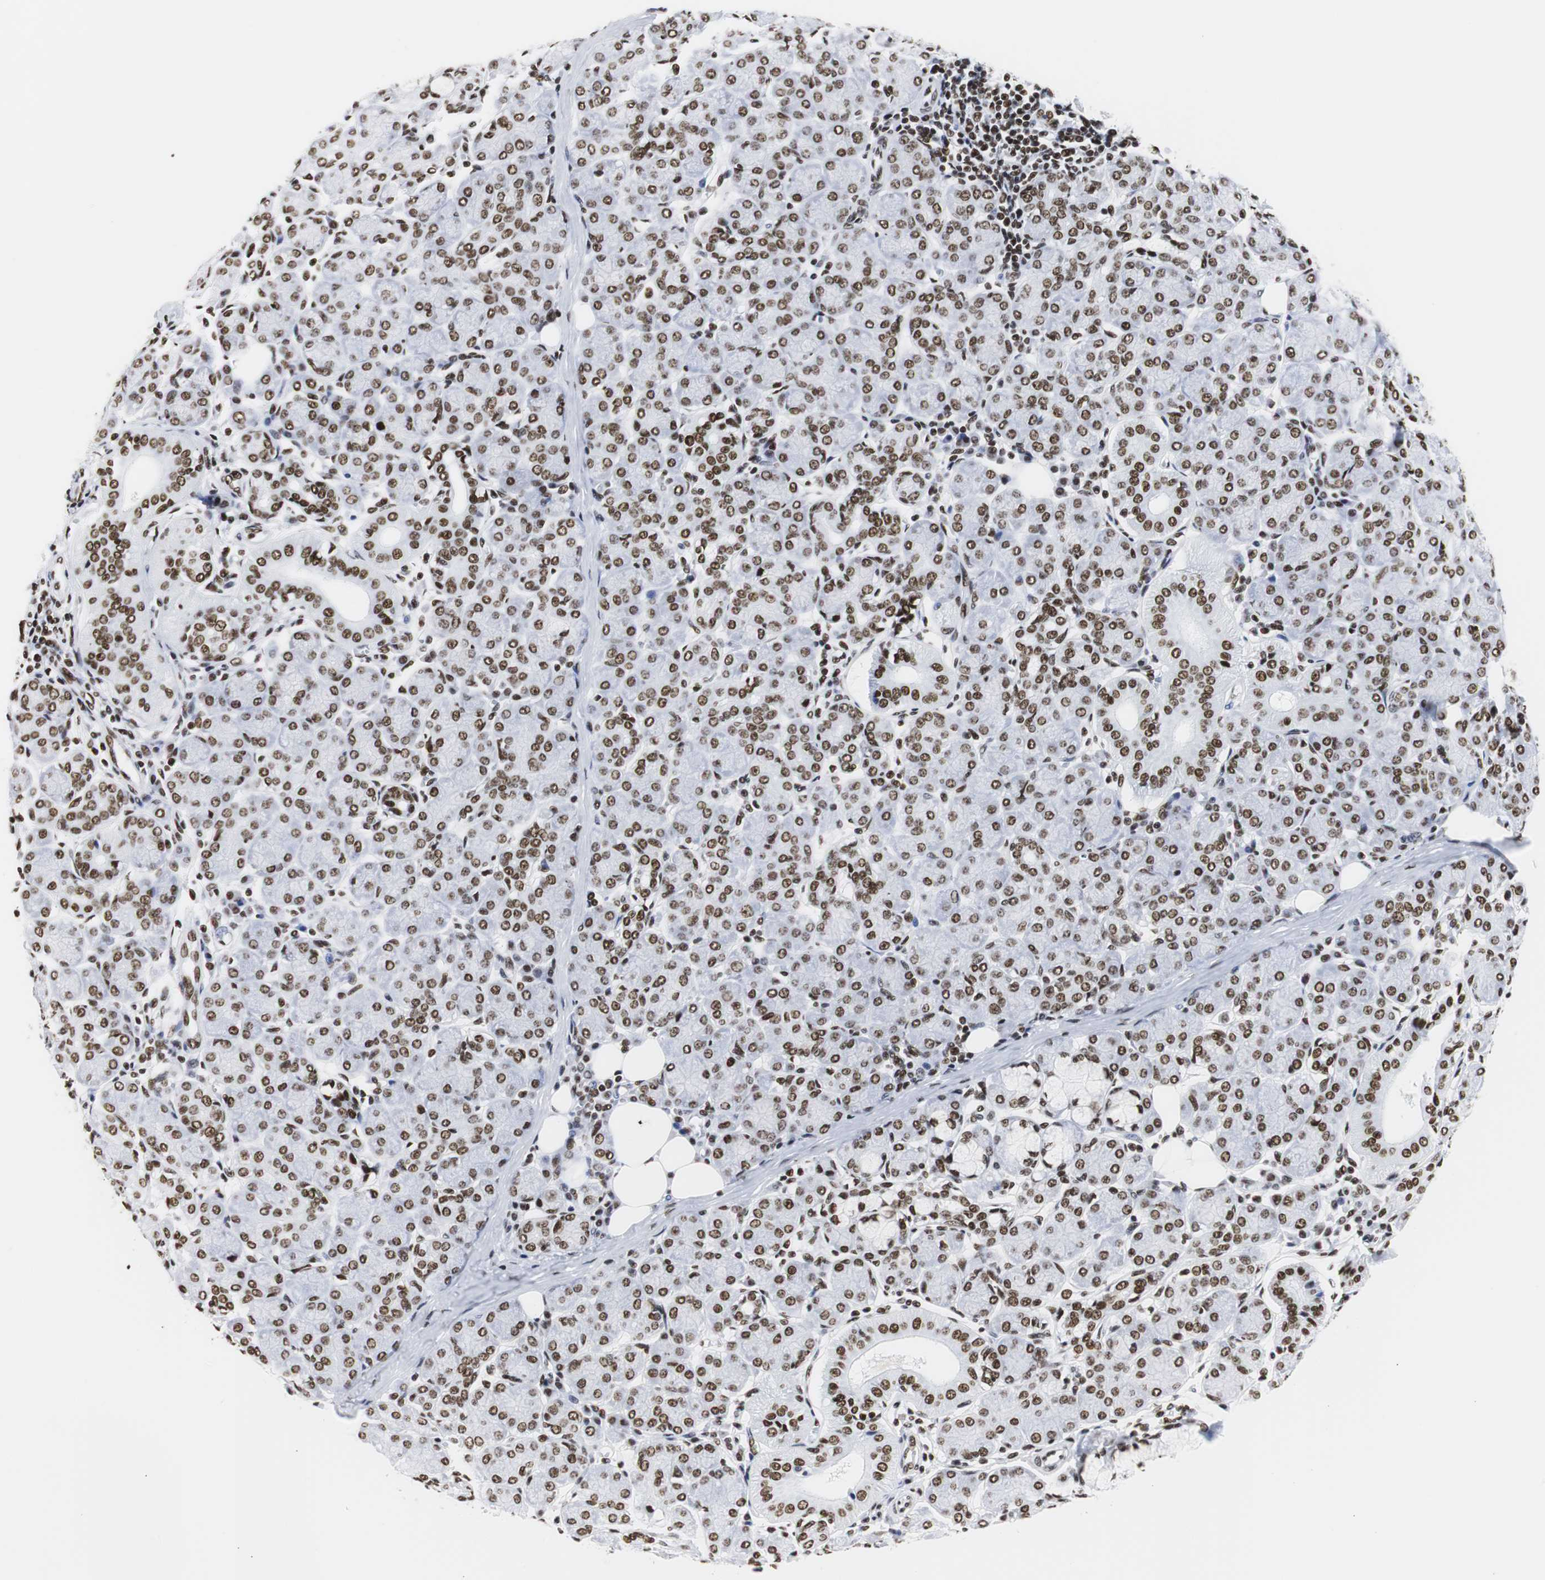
{"staining": {"intensity": "strong", "quantity": ">75%", "location": "nuclear"}, "tissue": "salivary gland", "cell_type": "Glandular cells", "image_type": "normal", "snomed": [{"axis": "morphology", "description": "Normal tissue, NOS"}, {"axis": "morphology", "description": "Inflammation, NOS"}, {"axis": "topography", "description": "Lymph node"}, {"axis": "topography", "description": "Salivary gland"}], "caption": "The histopathology image shows staining of benign salivary gland, revealing strong nuclear protein positivity (brown color) within glandular cells.", "gene": "HNRNPH2", "patient": {"sex": "male", "age": 3}}